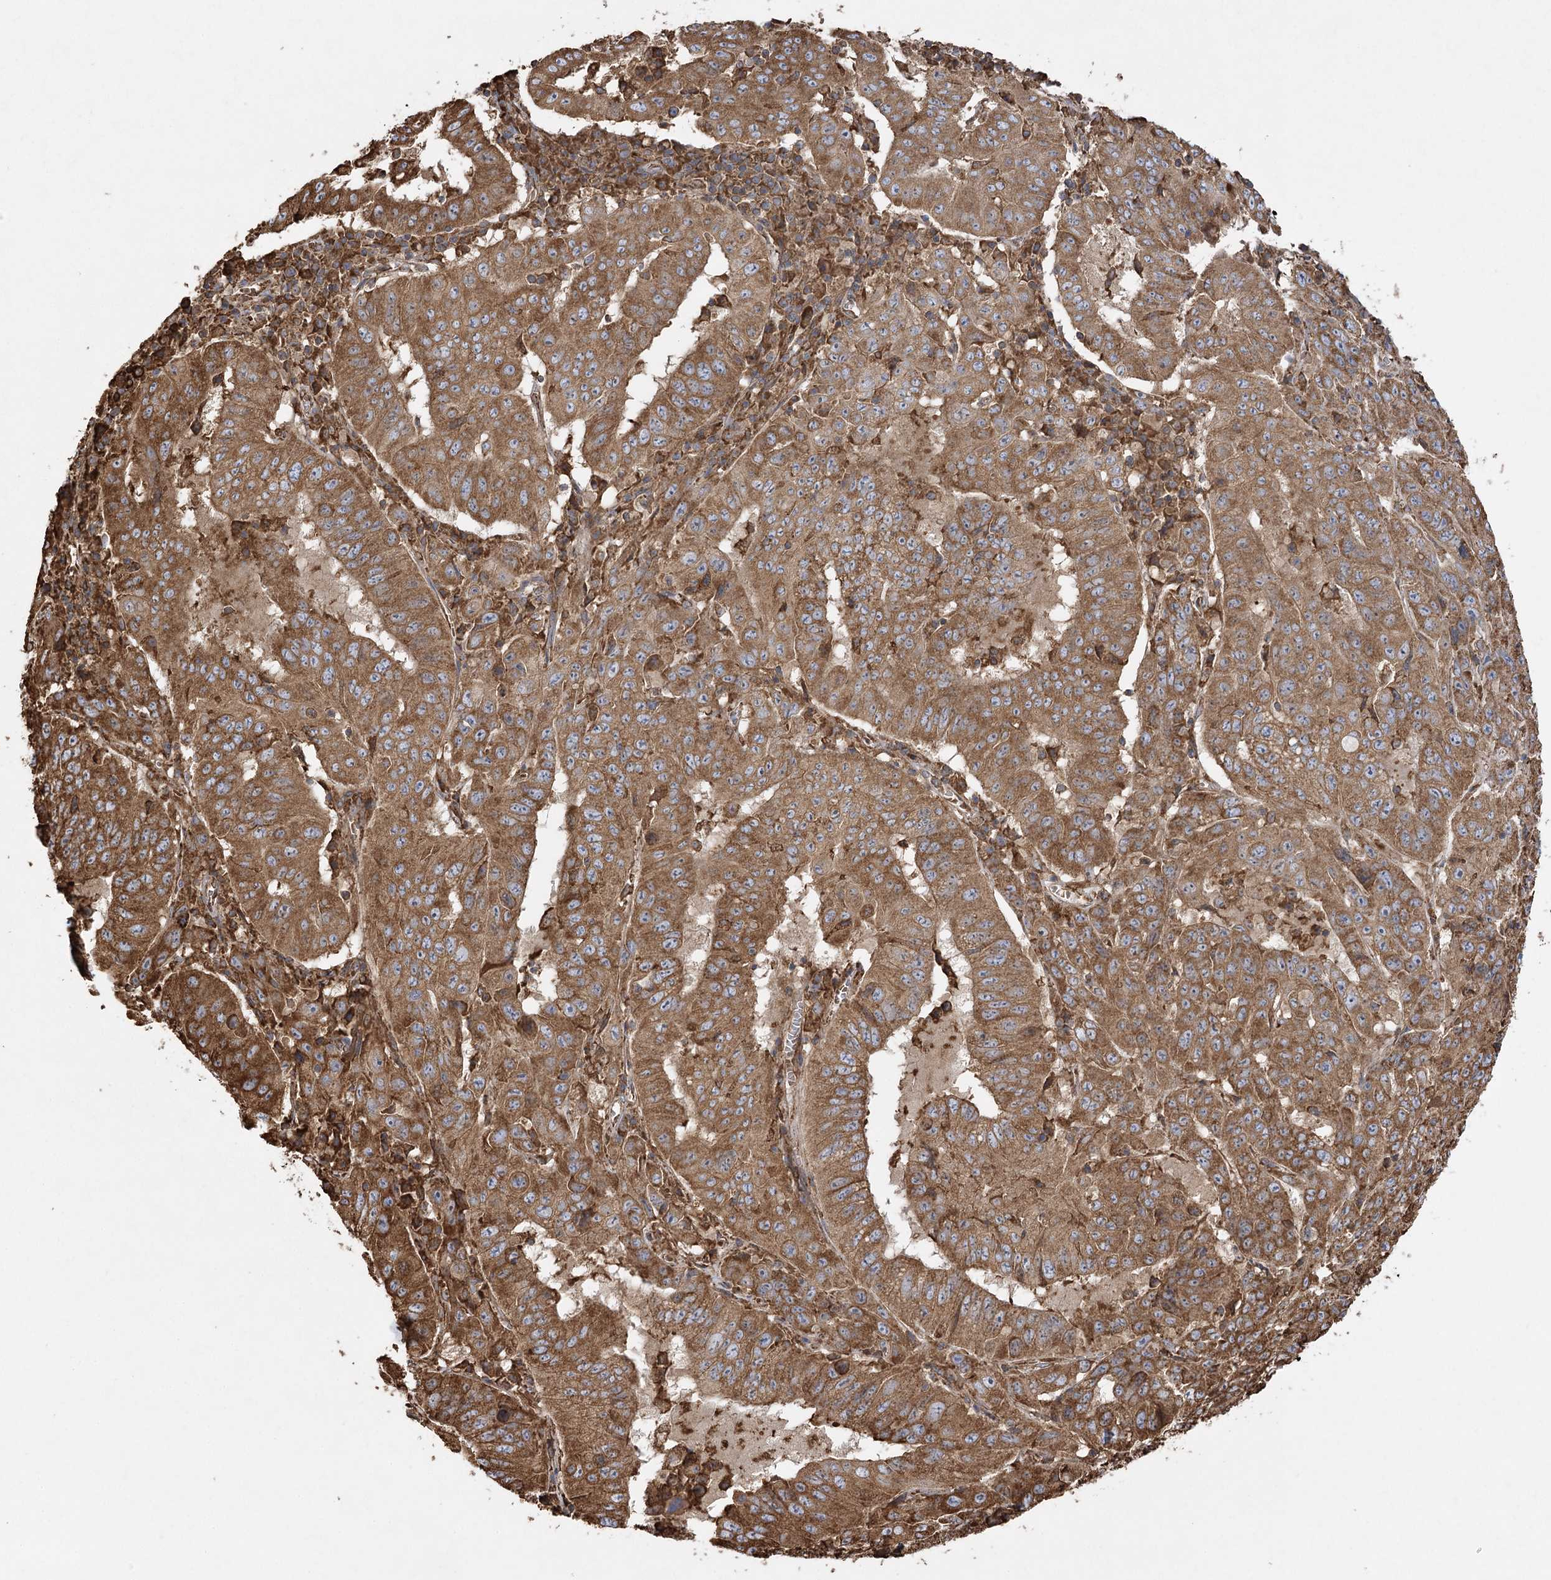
{"staining": {"intensity": "strong", "quantity": ">75%", "location": "cytoplasmic/membranous"}, "tissue": "pancreatic cancer", "cell_type": "Tumor cells", "image_type": "cancer", "snomed": [{"axis": "morphology", "description": "Adenocarcinoma, NOS"}, {"axis": "topography", "description": "Pancreas"}], "caption": "Protein staining of pancreatic cancer (adenocarcinoma) tissue displays strong cytoplasmic/membranous staining in approximately >75% of tumor cells.", "gene": "ACAP2", "patient": {"sex": "male", "age": 63}}